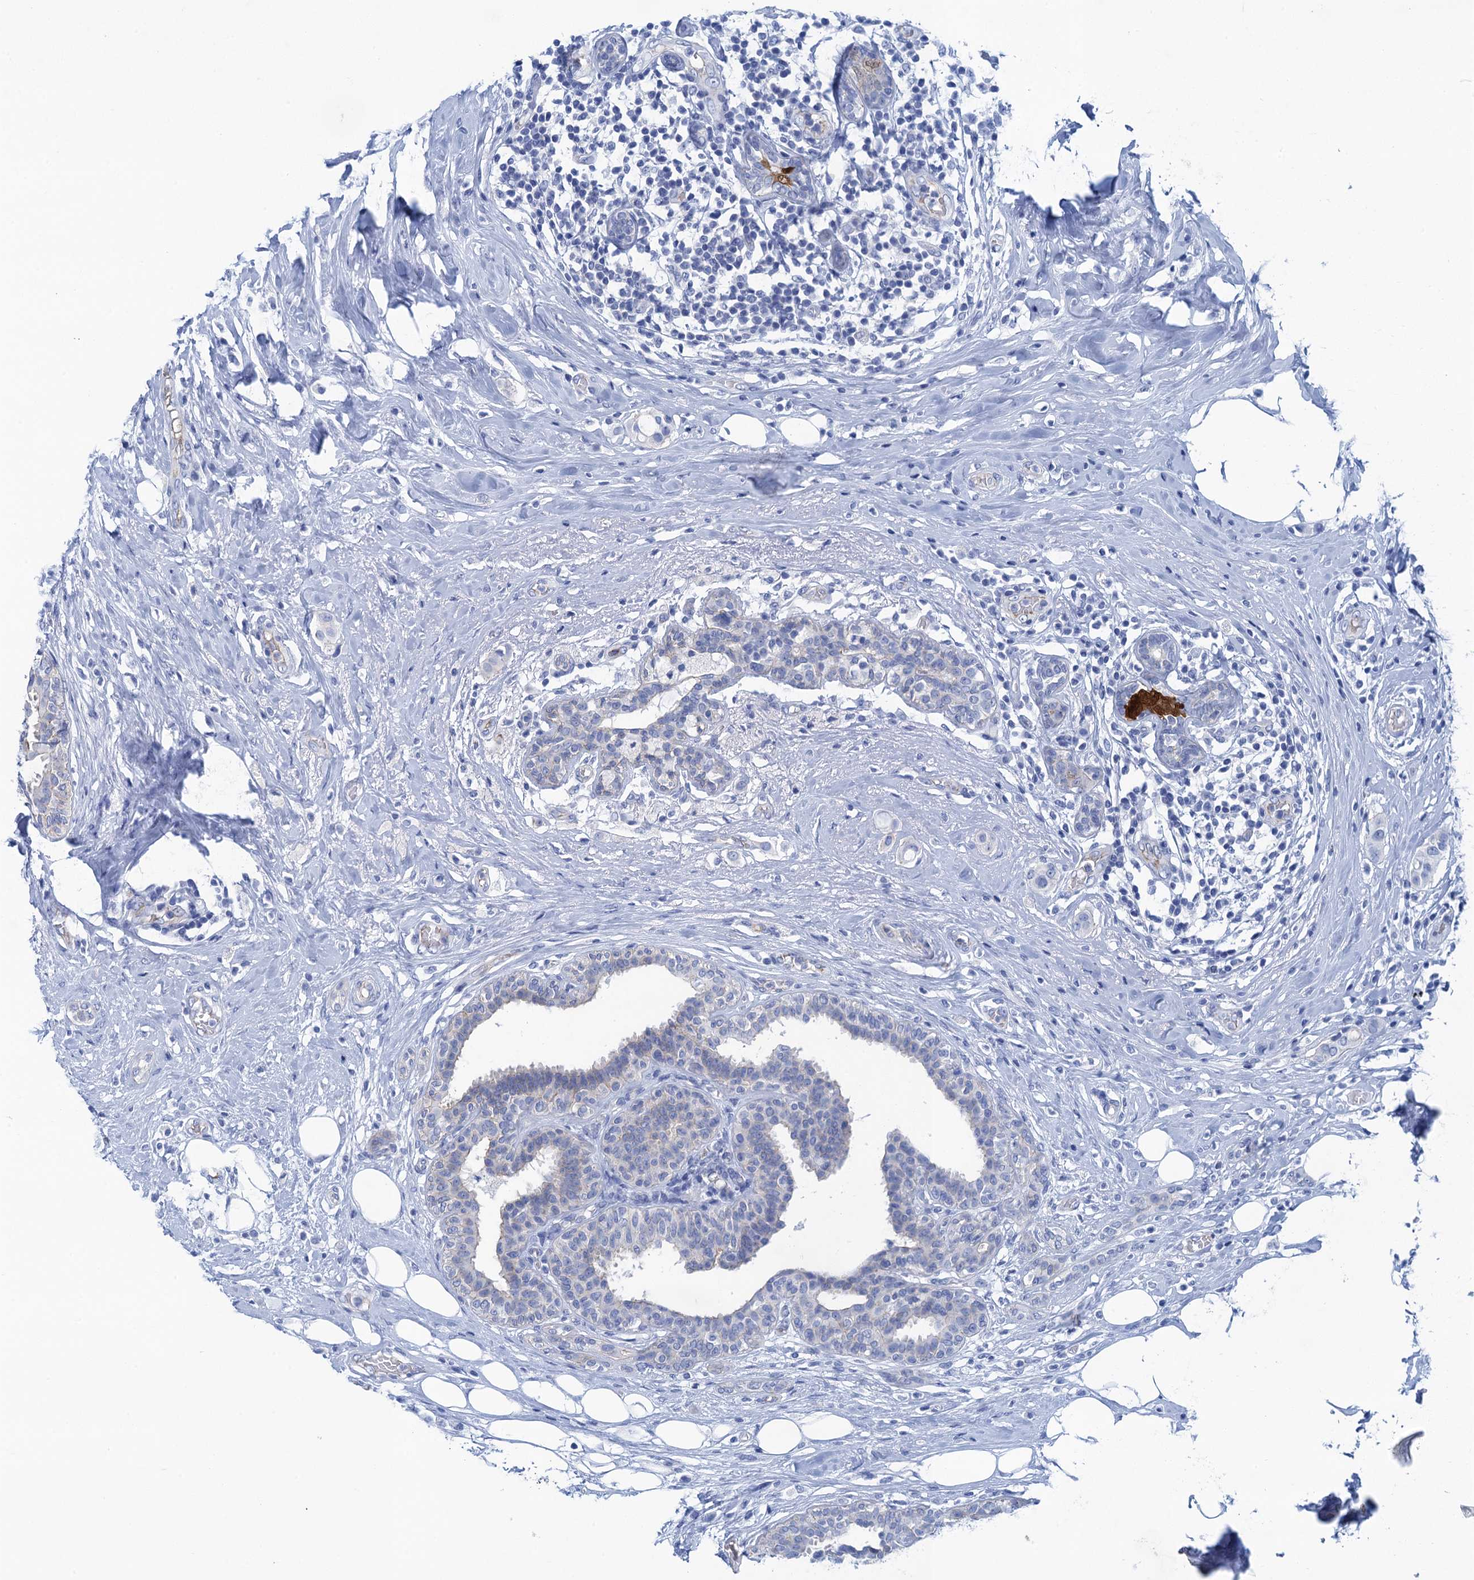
{"staining": {"intensity": "negative", "quantity": "none", "location": "none"}, "tissue": "breast cancer", "cell_type": "Tumor cells", "image_type": "cancer", "snomed": [{"axis": "morphology", "description": "Lobular carcinoma"}, {"axis": "topography", "description": "Breast"}], "caption": "This is an IHC histopathology image of breast cancer. There is no staining in tumor cells.", "gene": "CALML5", "patient": {"sex": "female", "age": 51}}